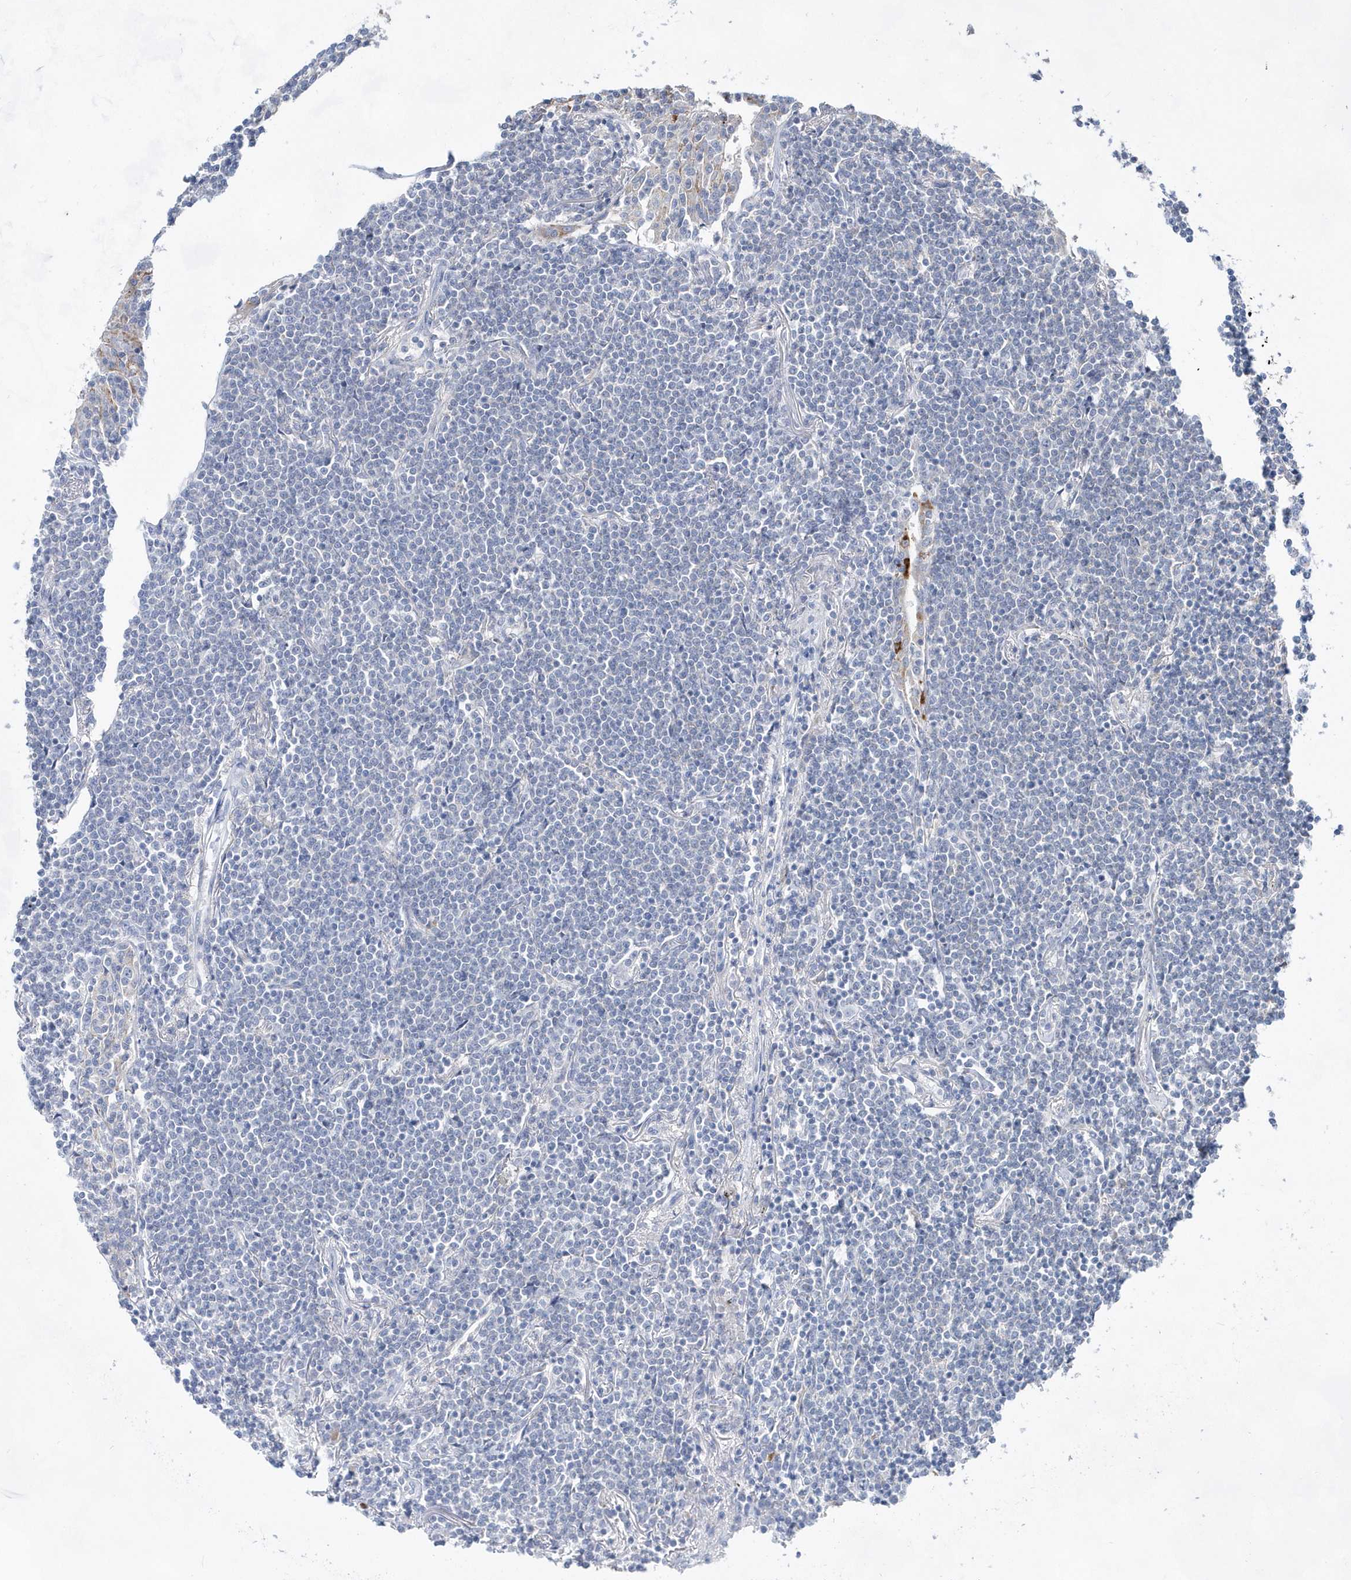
{"staining": {"intensity": "negative", "quantity": "none", "location": "none"}, "tissue": "lymphoma", "cell_type": "Tumor cells", "image_type": "cancer", "snomed": [{"axis": "morphology", "description": "Malignant lymphoma, non-Hodgkin's type, Low grade"}, {"axis": "topography", "description": "Lung"}], "caption": "The photomicrograph exhibits no staining of tumor cells in low-grade malignant lymphoma, non-Hodgkin's type.", "gene": "BDH2", "patient": {"sex": "female", "age": 71}}